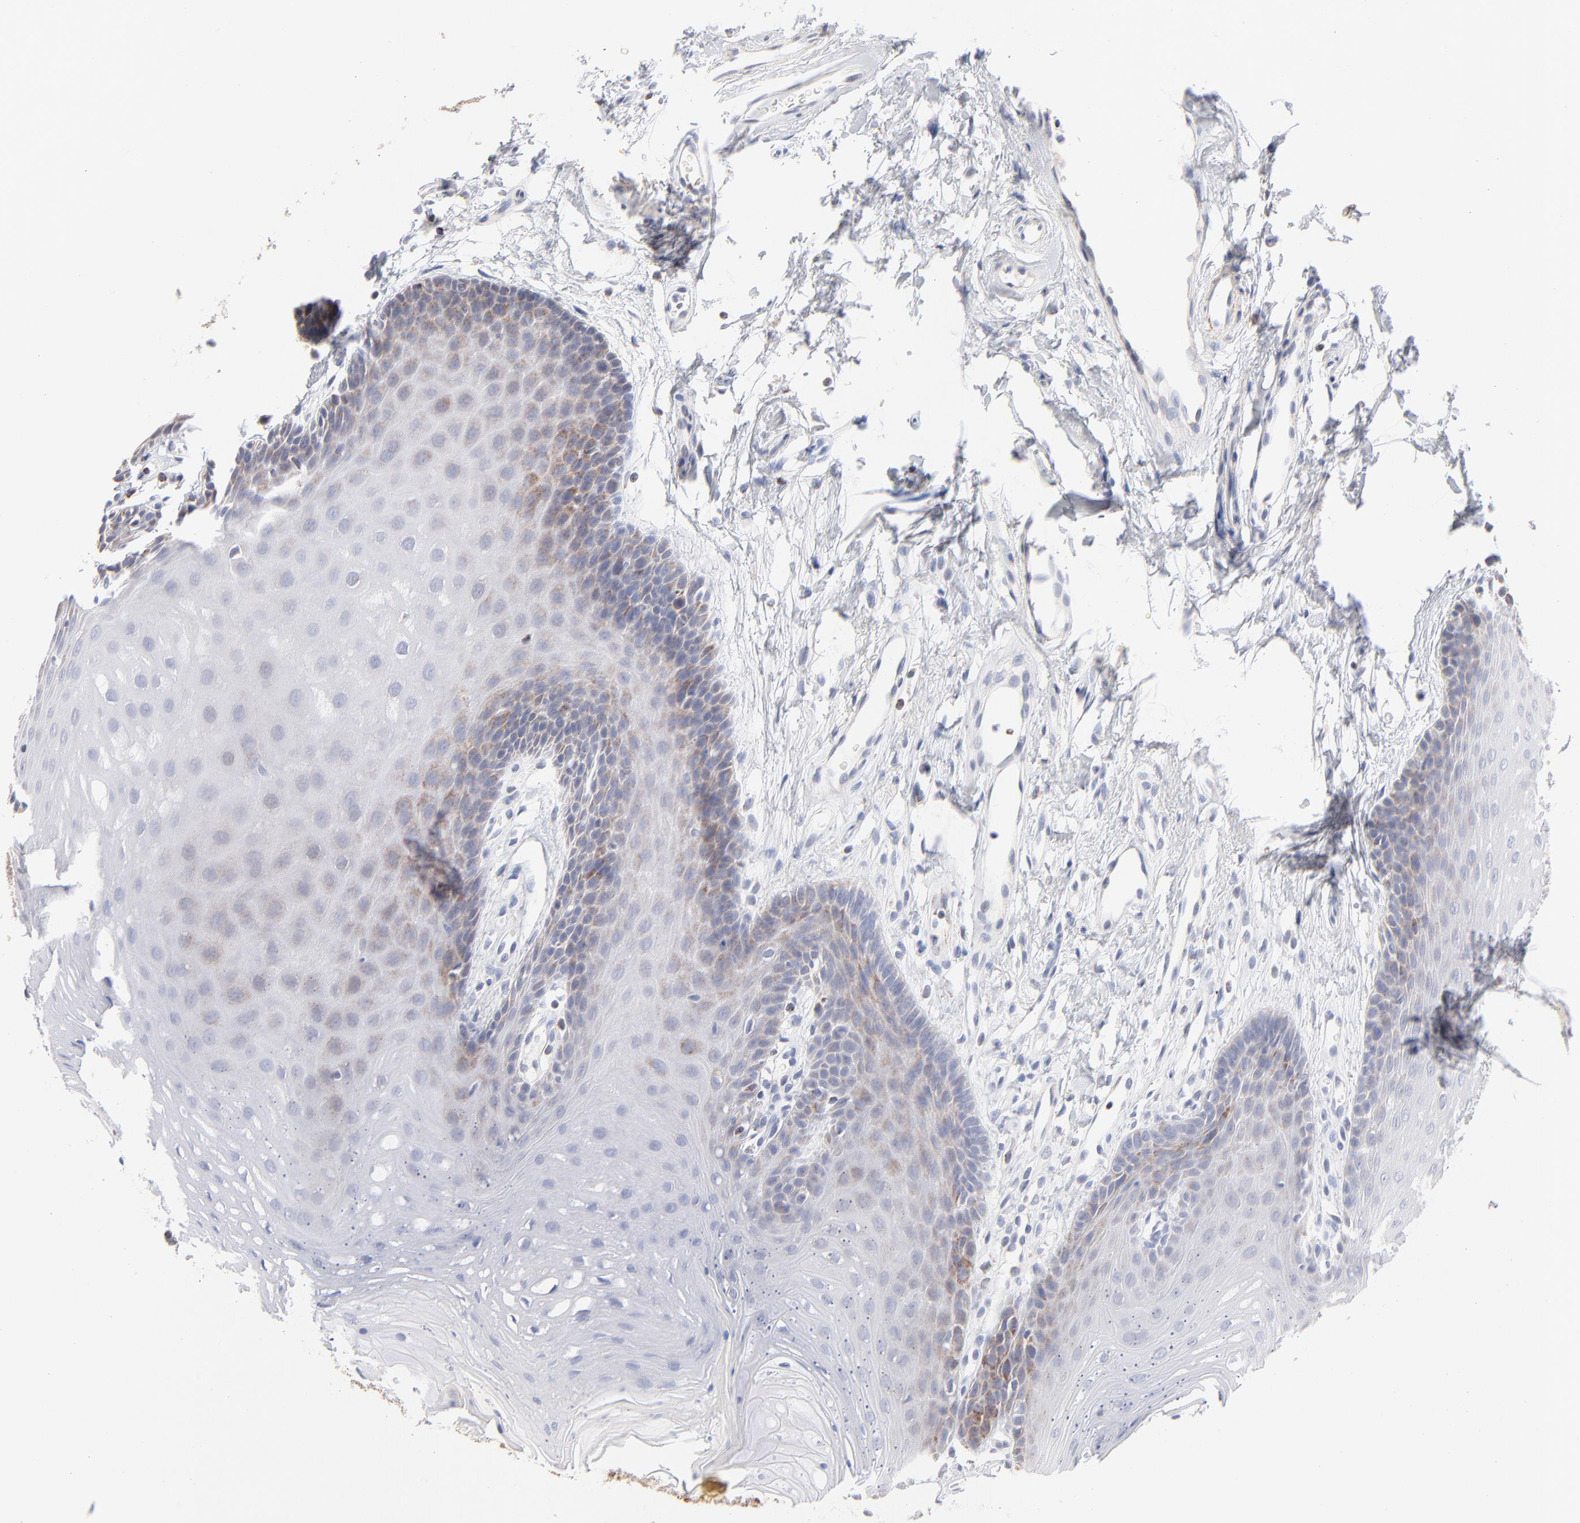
{"staining": {"intensity": "moderate", "quantity": "<25%", "location": "cytoplasmic/membranous"}, "tissue": "oral mucosa", "cell_type": "Squamous epithelial cells", "image_type": "normal", "snomed": [{"axis": "morphology", "description": "Normal tissue, NOS"}, {"axis": "topography", "description": "Oral tissue"}], "caption": "Oral mucosa stained with immunohistochemistry demonstrates moderate cytoplasmic/membranous staining in approximately <25% of squamous epithelial cells.", "gene": "MRPL58", "patient": {"sex": "male", "age": 62}}